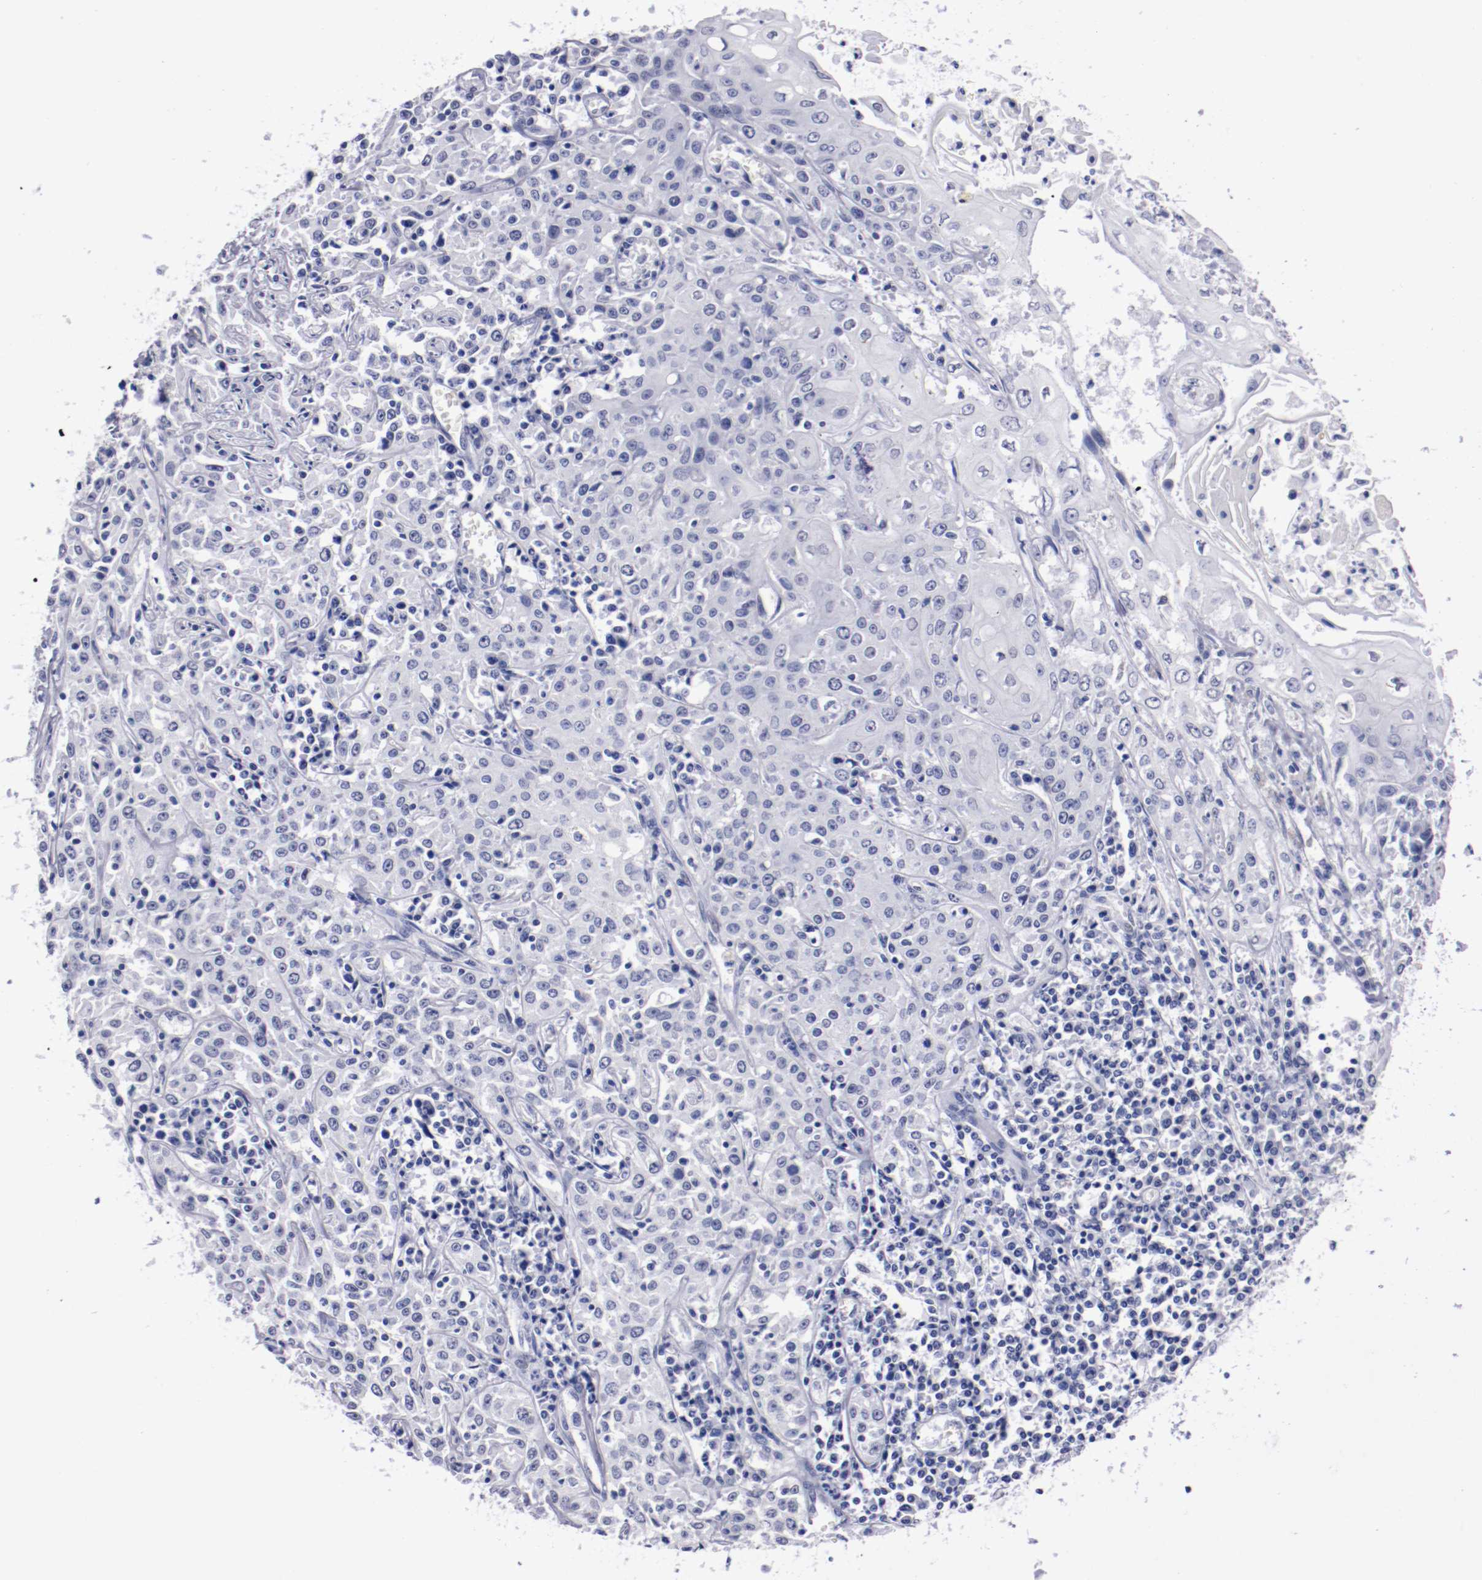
{"staining": {"intensity": "negative", "quantity": "none", "location": "none"}, "tissue": "head and neck cancer", "cell_type": "Tumor cells", "image_type": "cancer", "snomed": [{"axis": "morphology", "description": "Squamous cell carcinoma, NOS"}, {"axis": "topography", "description": "Oral tissue"}, {"axis": "topography", "description": "Head-Neck"}], "caption": "The immunohistochemistry photomicrograph has no significant staining in tumor cells of head and neck cancer tissue.", "gene": "HNF1B", "patient": {"sex": "female", "age": 76}}